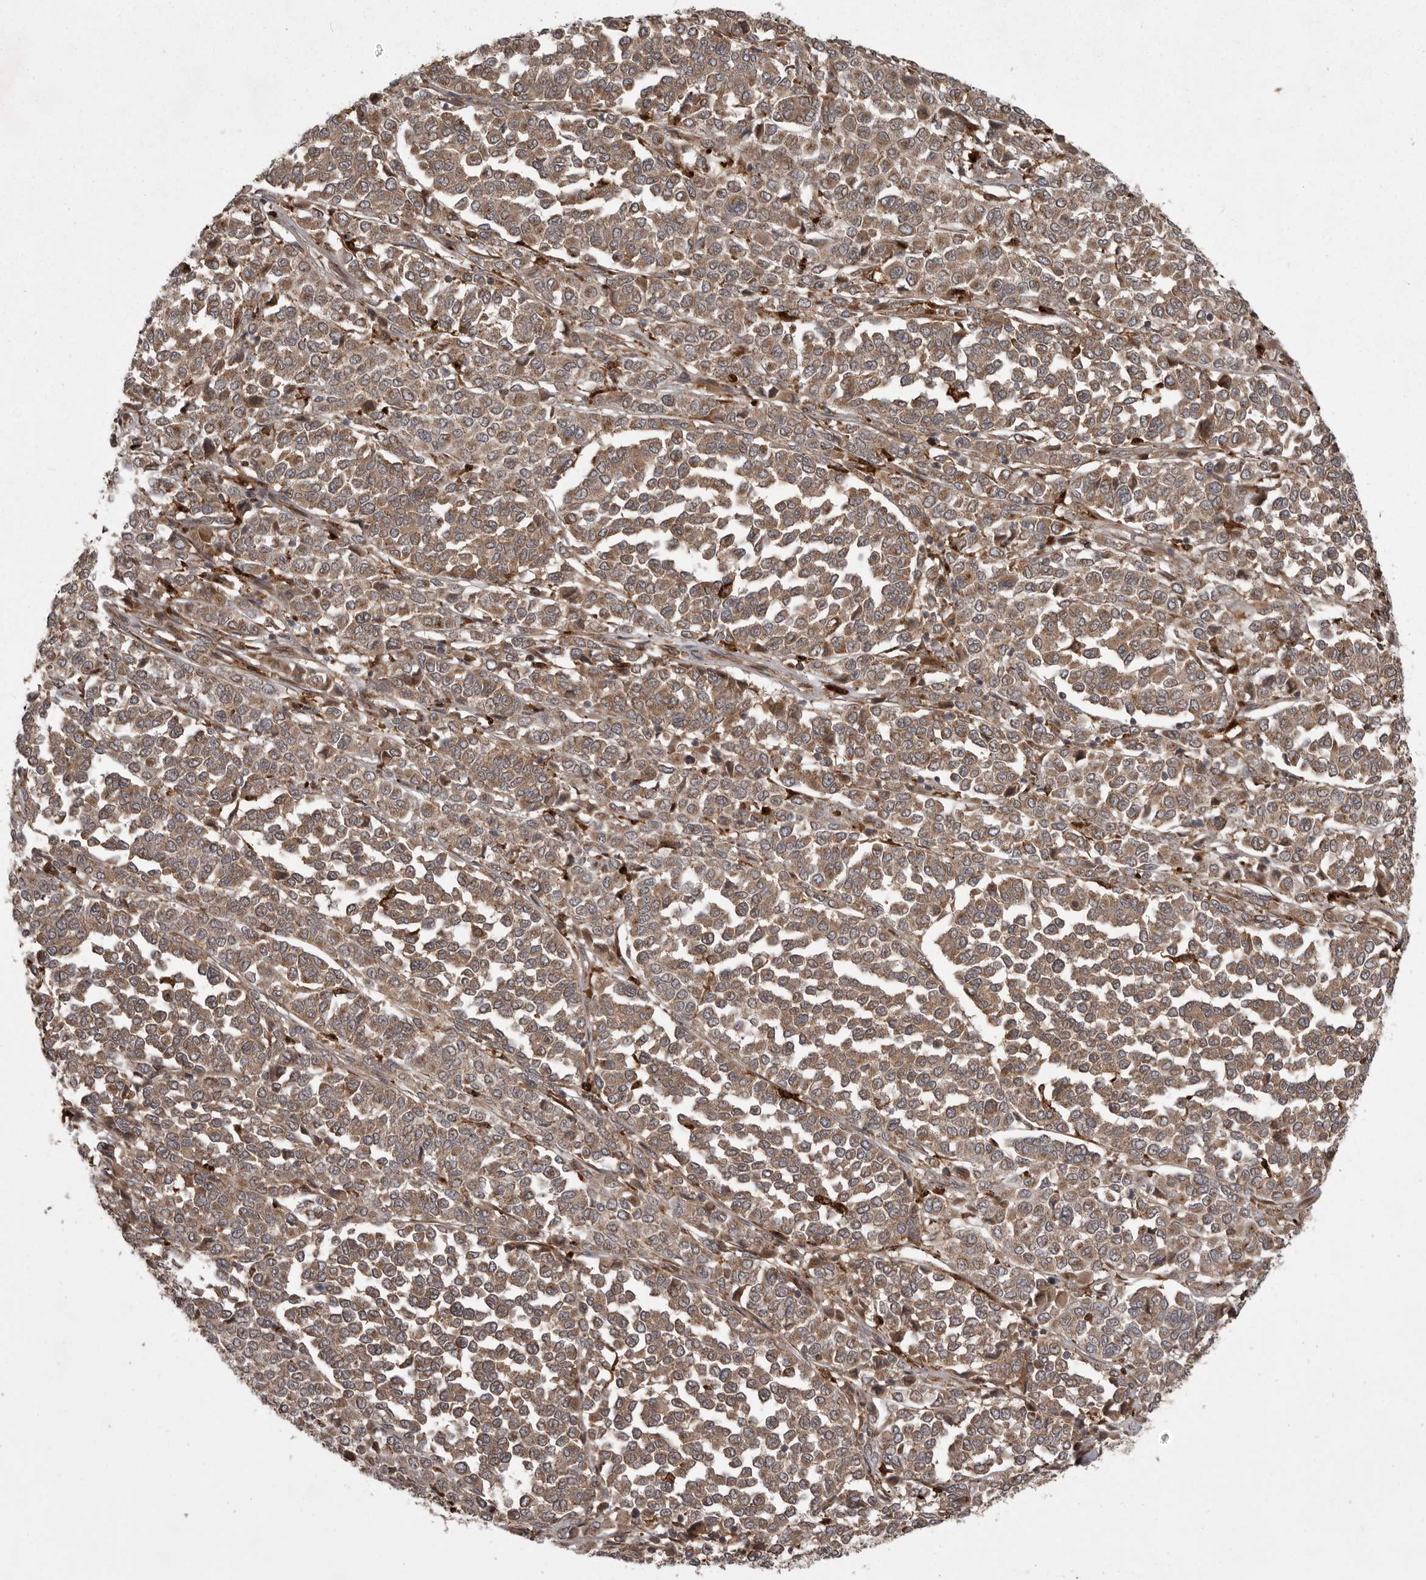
{"staining": {"intensity": "moderate", "quantity": "25%-75%", "location": "cytoplasmic/membranous"}, "tissue": "melanoma", "cell_type": "Tumor cells", "image_type": "cancer", "snomed": [{"axis": "morphology", "description": "Malignant melanoma, Metastatic site"}, {"axis": "topography", "description": "Pancreas"}], "caption": "Human malignant melanoma (metastatic site) stained with a brown dye demonstrates moderate cytoplasmic/membranous positive staining in about 25%-75% of tumor cells.", "gene": "GPR31", "patient": {"sex": "female", "age": 30}}